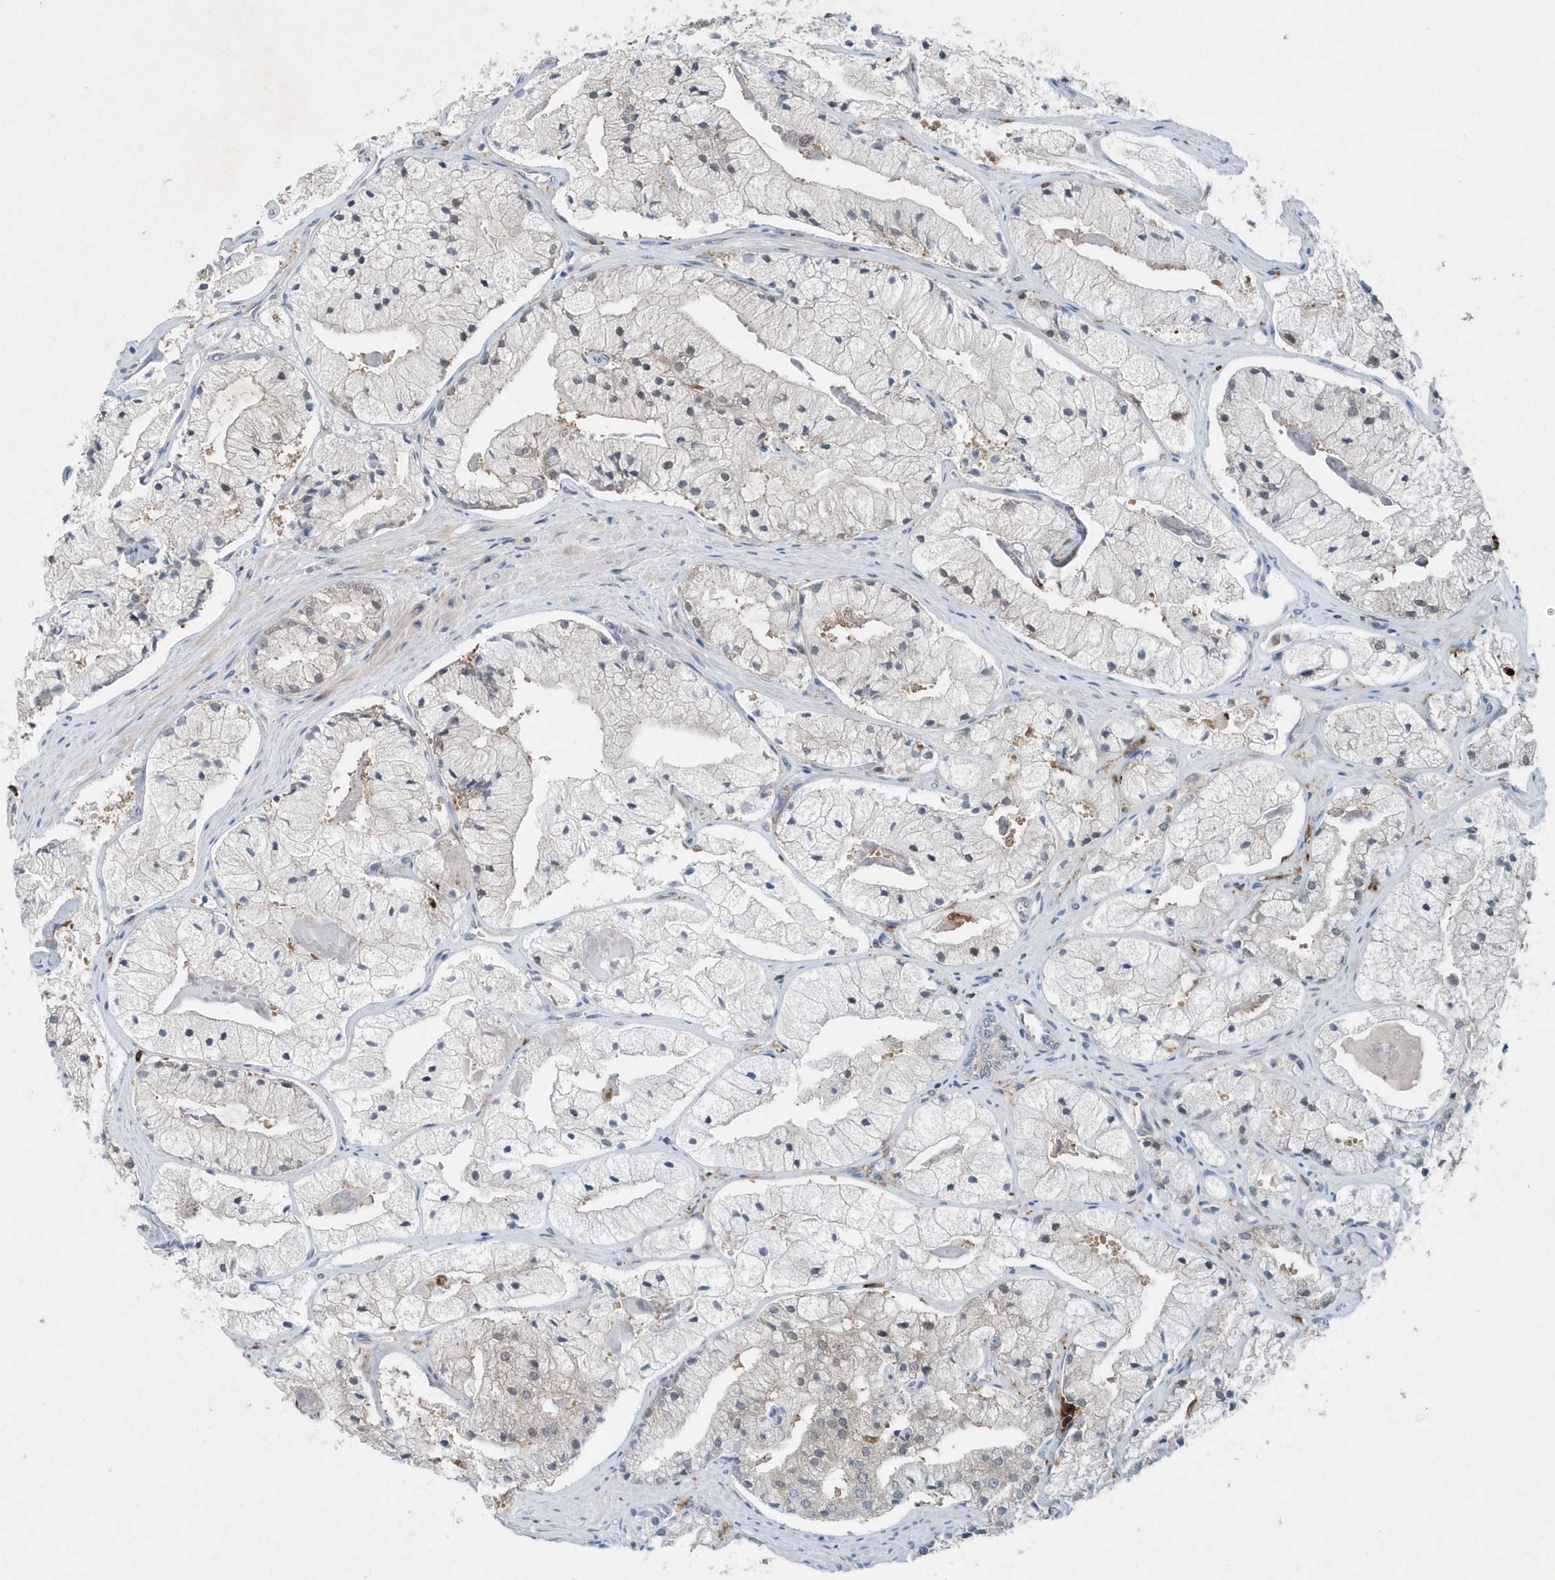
{"staining": {"intensity": "weak", "quantity": "25%-75%", "location": "cytoplasmic/membranous"}, "tissue": "prostate cancer", "cell_type": "Tumor cells", "image_type": "cancer", "snomed": [{"axis": "morphology", "description": "Adenocarcinoma, High grade"}, {"axis": "topography", "description": "Prostate"}], "caption": "Immunohistochemistry of human prostate cancer exhibits low levels of weak cytoplasmic/membranous positivity in approximately 25%-75% of tumor cells.", "gene": "P2RY10", "patient": {"sex": "male", "age": 50}}